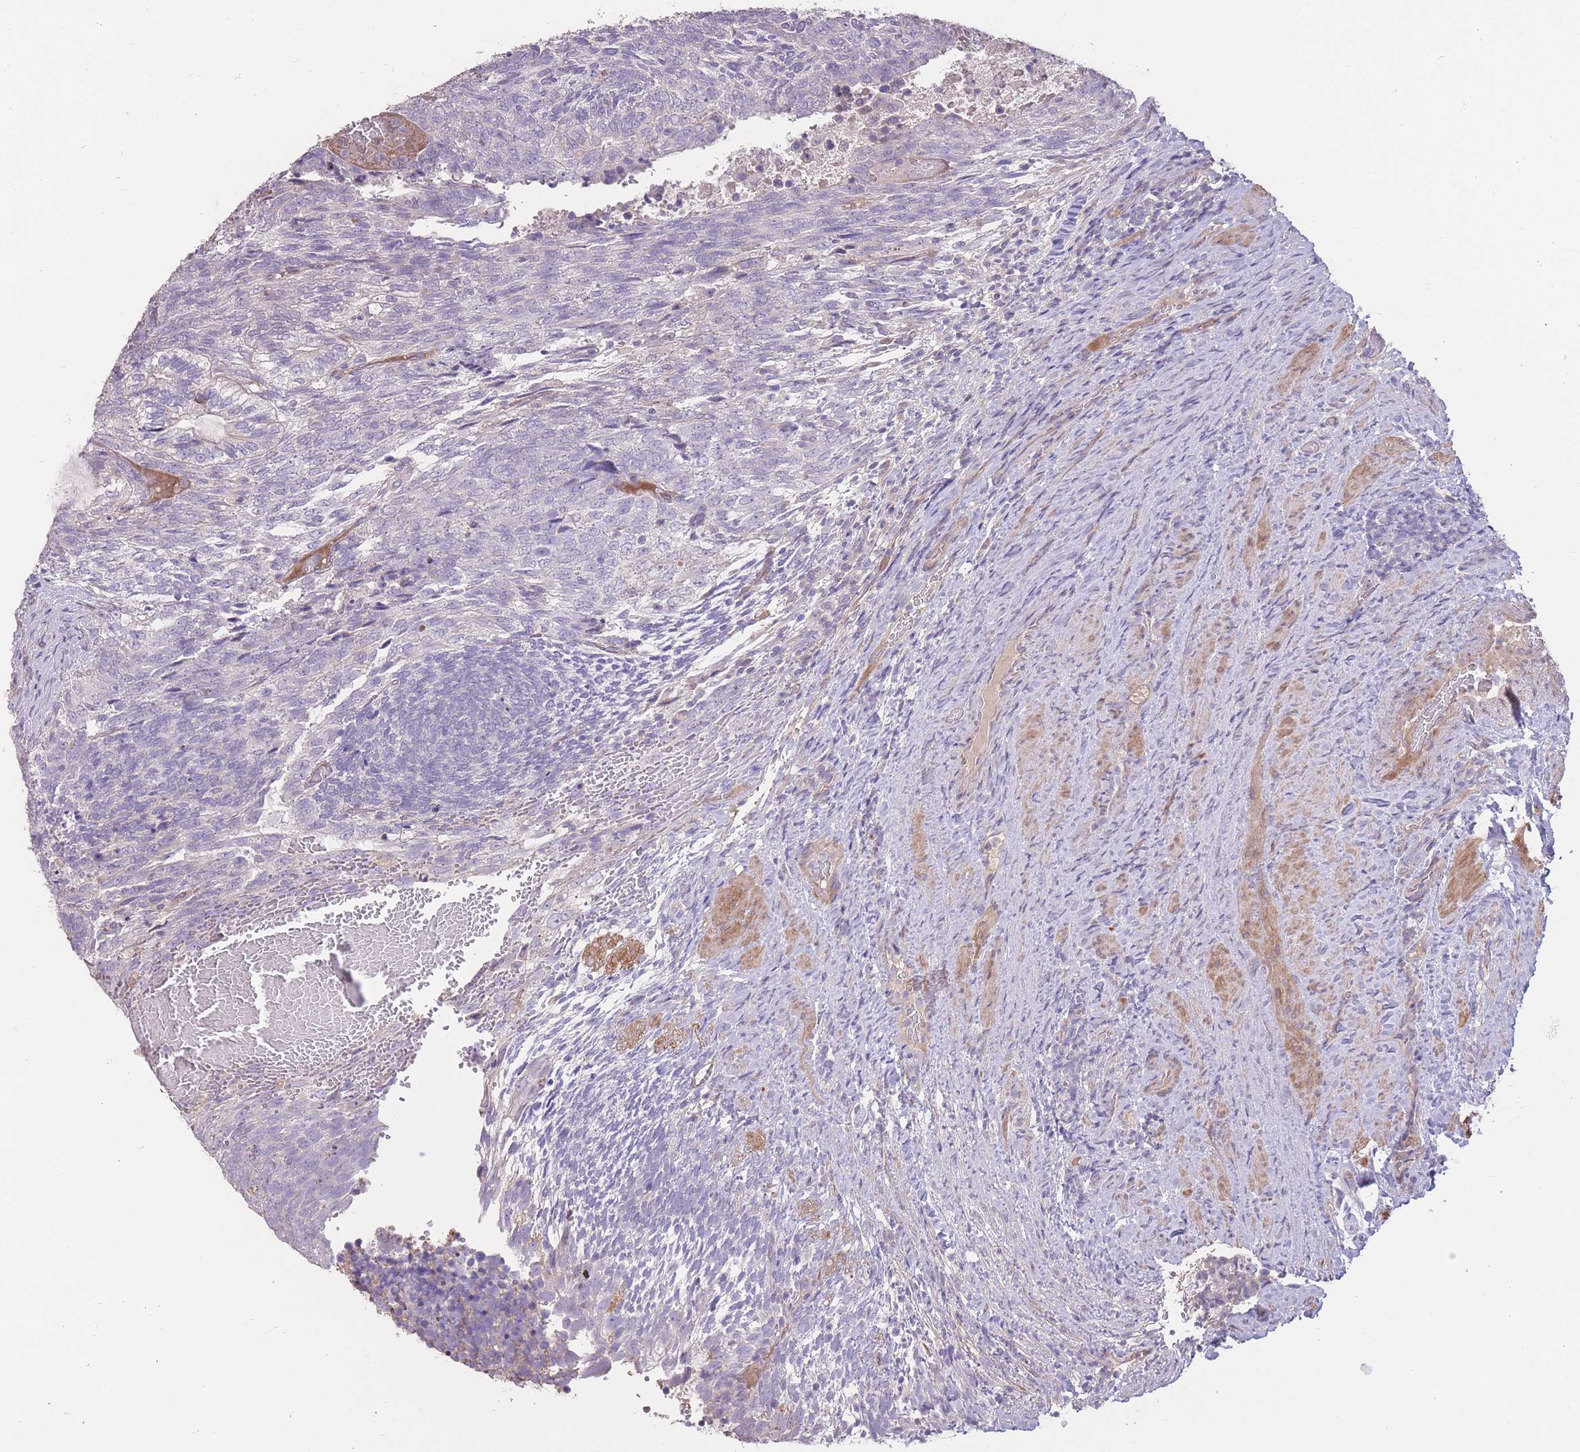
{"staining": {"intensity": "negative", "quantity": "none", "location": "none"}, "tissue": "testis cancer", "cell_type": "Tumor cells", "image_type": "cancer", "snomed": [{"axis": "morphology", "description": "Carcinoma, Embryonal, NOS"}, {"axis": "topography", "description": "Testis"}], "caption": "Human testis embryonal carcinoma stained for a protein using immunohistochemistry (IHC) shows no staining in tumor cells.", "gene": "RSPH10B", "patient": {"sex": "male", "age": 23}}